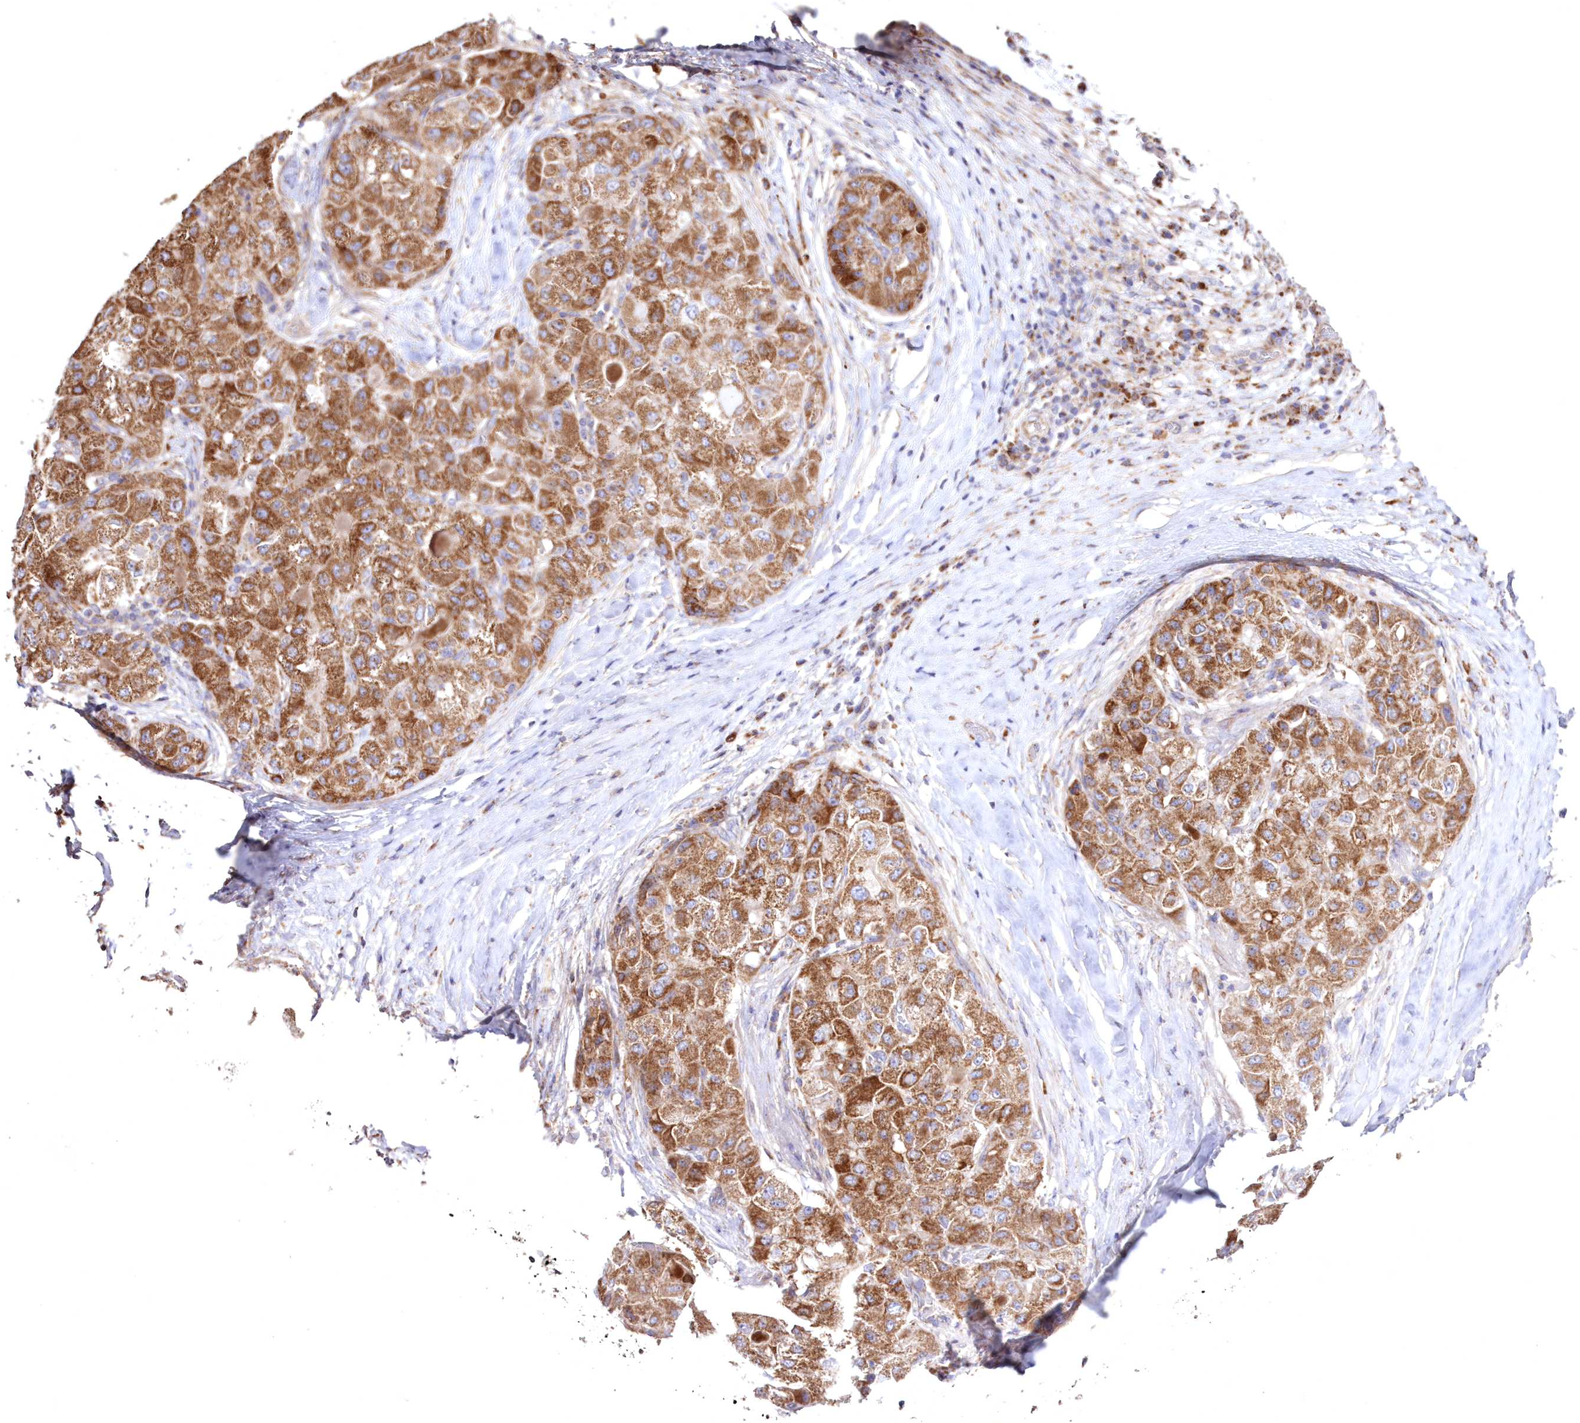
{"staining": {"intensity": "moderate", "quantity": ">75%", "location": "cytoplasmic/membranous"}, "tissue": "liver cancer", "cell_type": "Tumor cells", "image_type": "cancer", "snomed": [{"axis": "morphology", "description": "Carcinoma, Hepatocellular, NOS"}, {"axis": "topography", "description": "Liver"}], "caption": "Liver cancer (hepatocellular carcinoma) stained with DAB IHC displays medium levels of moderate cytoplasmic/membranous expression in approximately >75% of tumor cells.", "gene": "HADHB", "patient": {"sex": "male", "age": 80}}